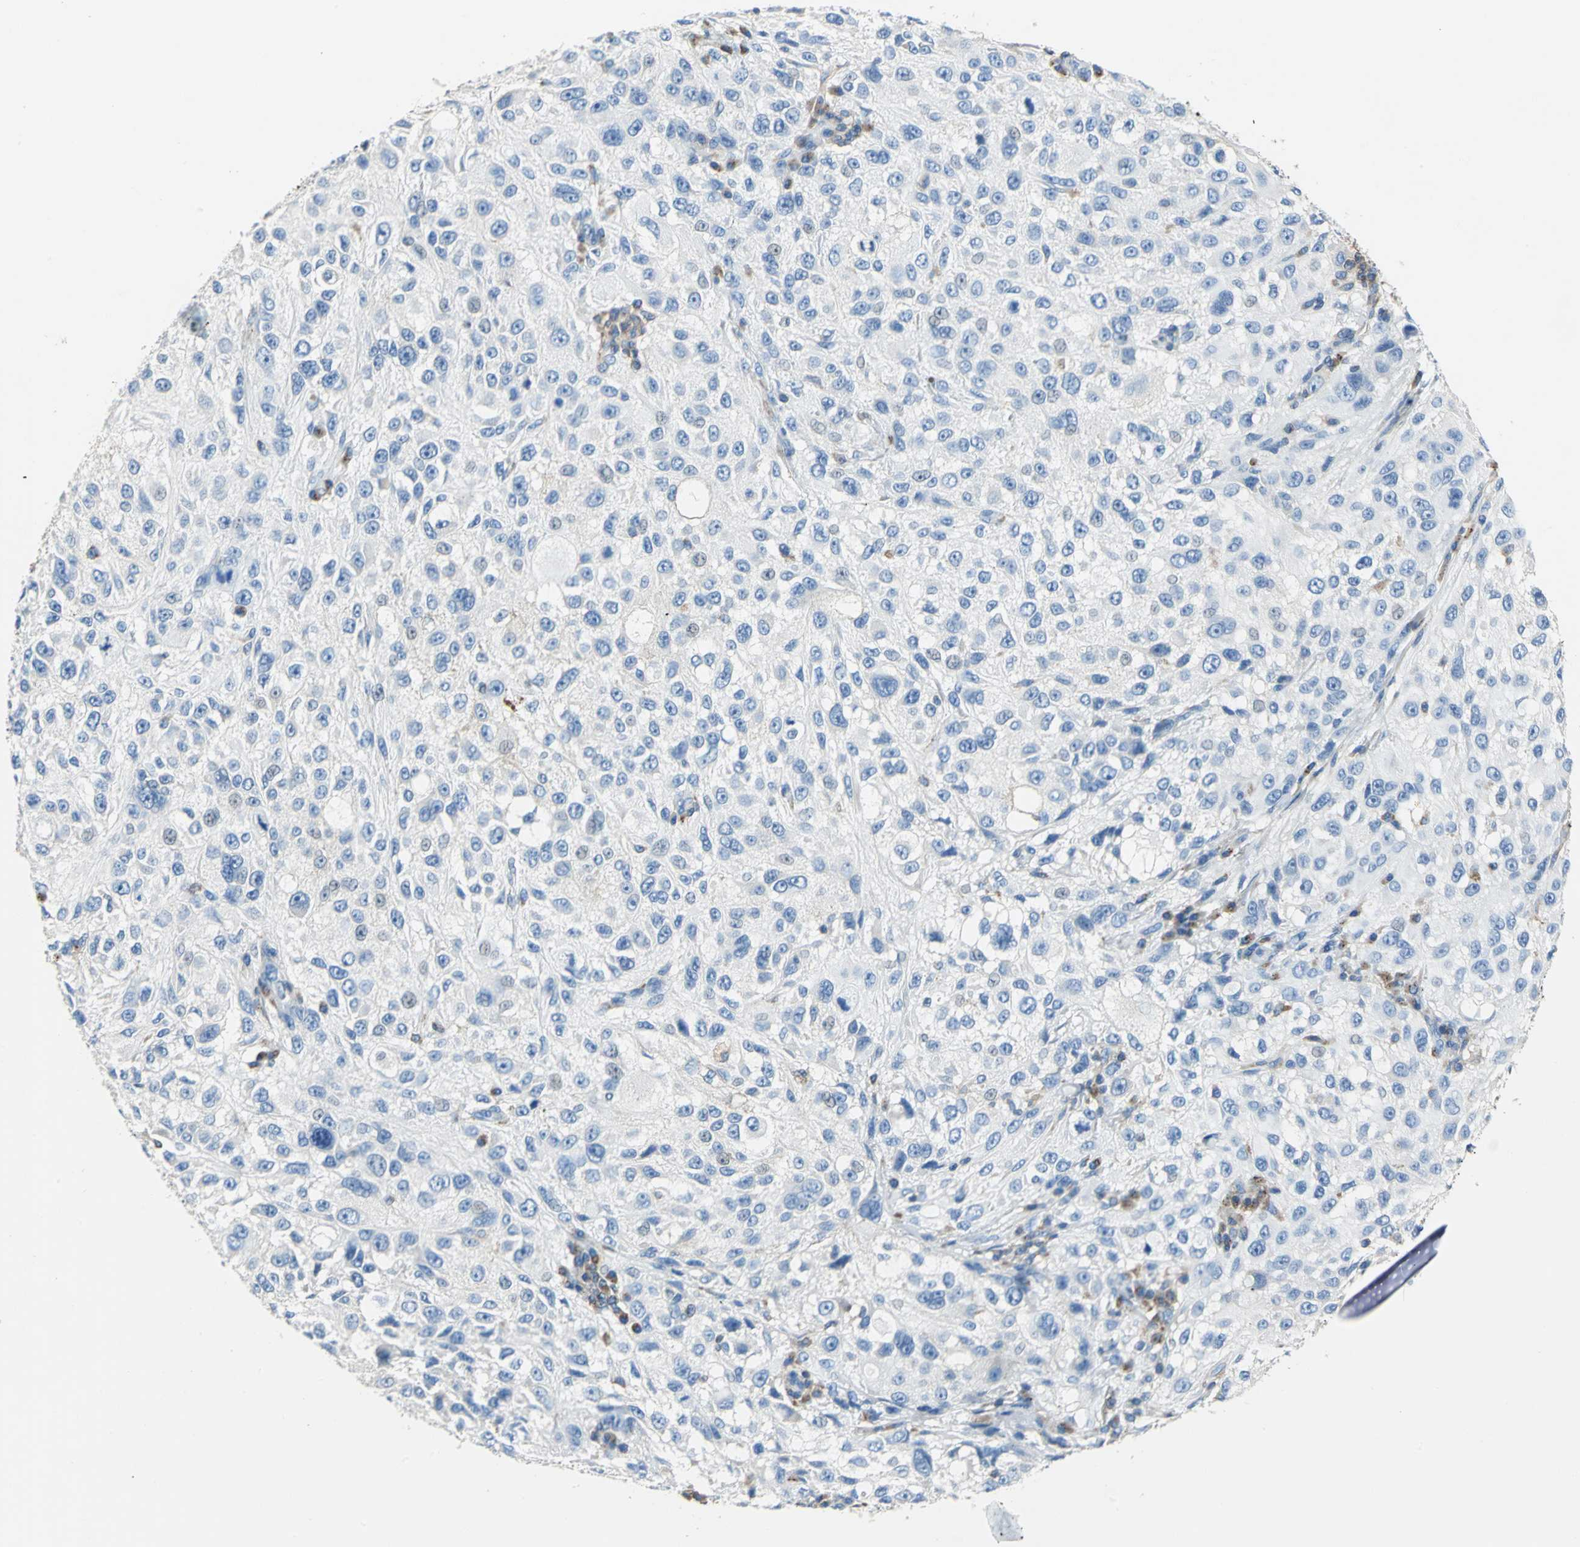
{"staining": {"intensity": "negative", "quantity": "none", "location": "none"}, "tissue": "melanoma", "cell_type": "Tumor cells", "image_type": "cancer", "snomed": [{"axis": "morphology", "description": "Necrosis, NOS"}, {"axis": "morphology", "description": "Malignant melanoma, NOS"}, {"axis": "topography", "description": "Skin"}], "caption": "Immunohistochemistry photomicrograph of neoplastic tissue: malignant melanoma stained with DAB demonstrates no significant protein positivity in tumor cells. (DAB (3,3'-diaminobenzidine) immunohistochemistry visualized using brightfield microscopy, high magnification).", "gene": "SEPTIN6", "patient": {"sex": "female", "age": 87}}